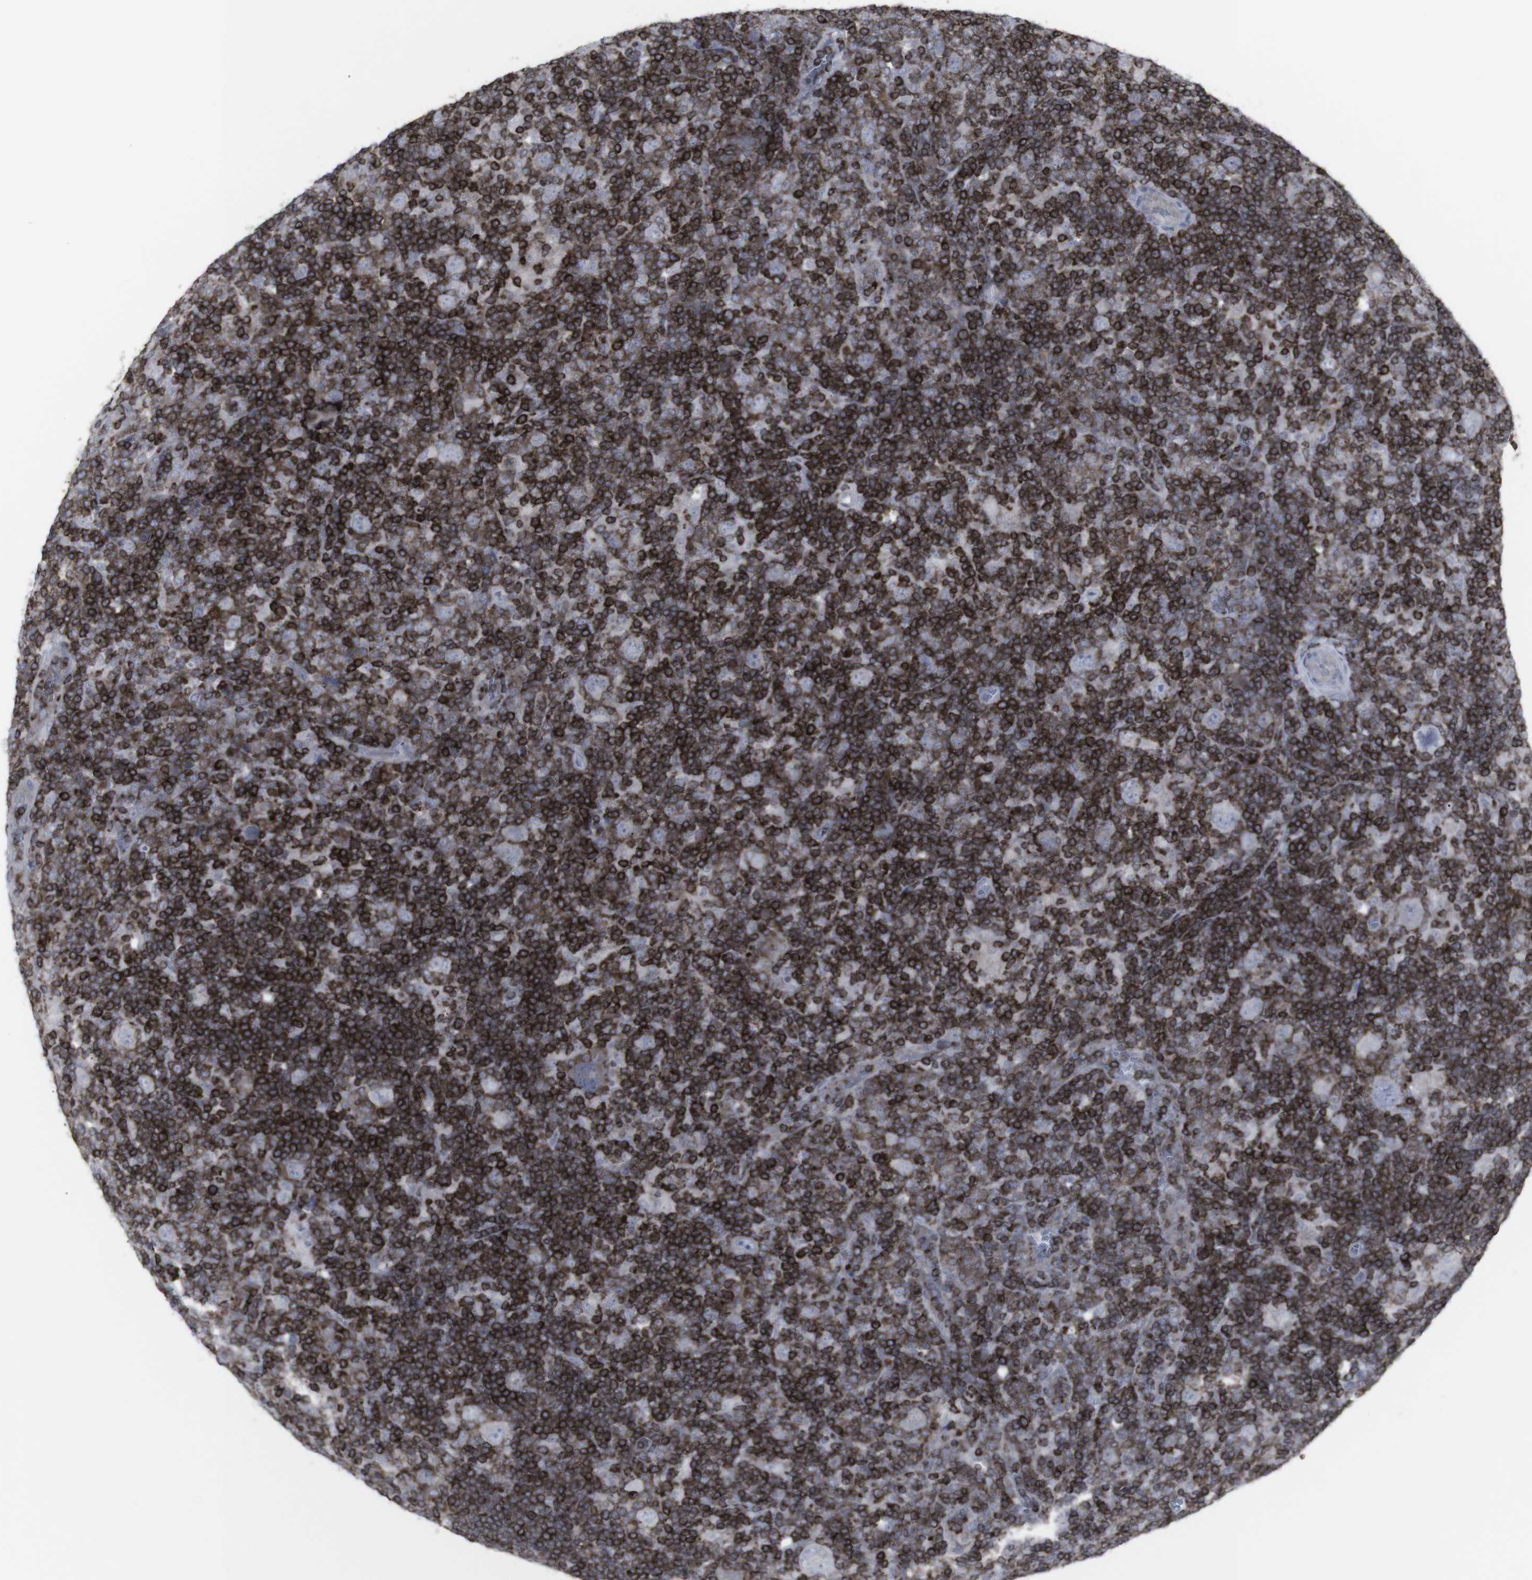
{"staining": {"intensity": "negative", "quantity": "none", "location": "none"}, "tissue": "lymphoma", "cell_type": "Tumor cells", "image_type": "cancer", "snomed": [{"axis": "morphology", "description": "Hodgkin's disease, NOS"}, {"axis": "topography", "description": "Lymph node"}], "caption": "Hodgkin's disease was stained to show a protein in brown. There is no significant positivity in tumor cells. (DAB immunohistochemistry visualized using brightfield microscopy, high magnification).", "gene": "APOBEC2", "patient": {"sex": "female", "age": 57}}